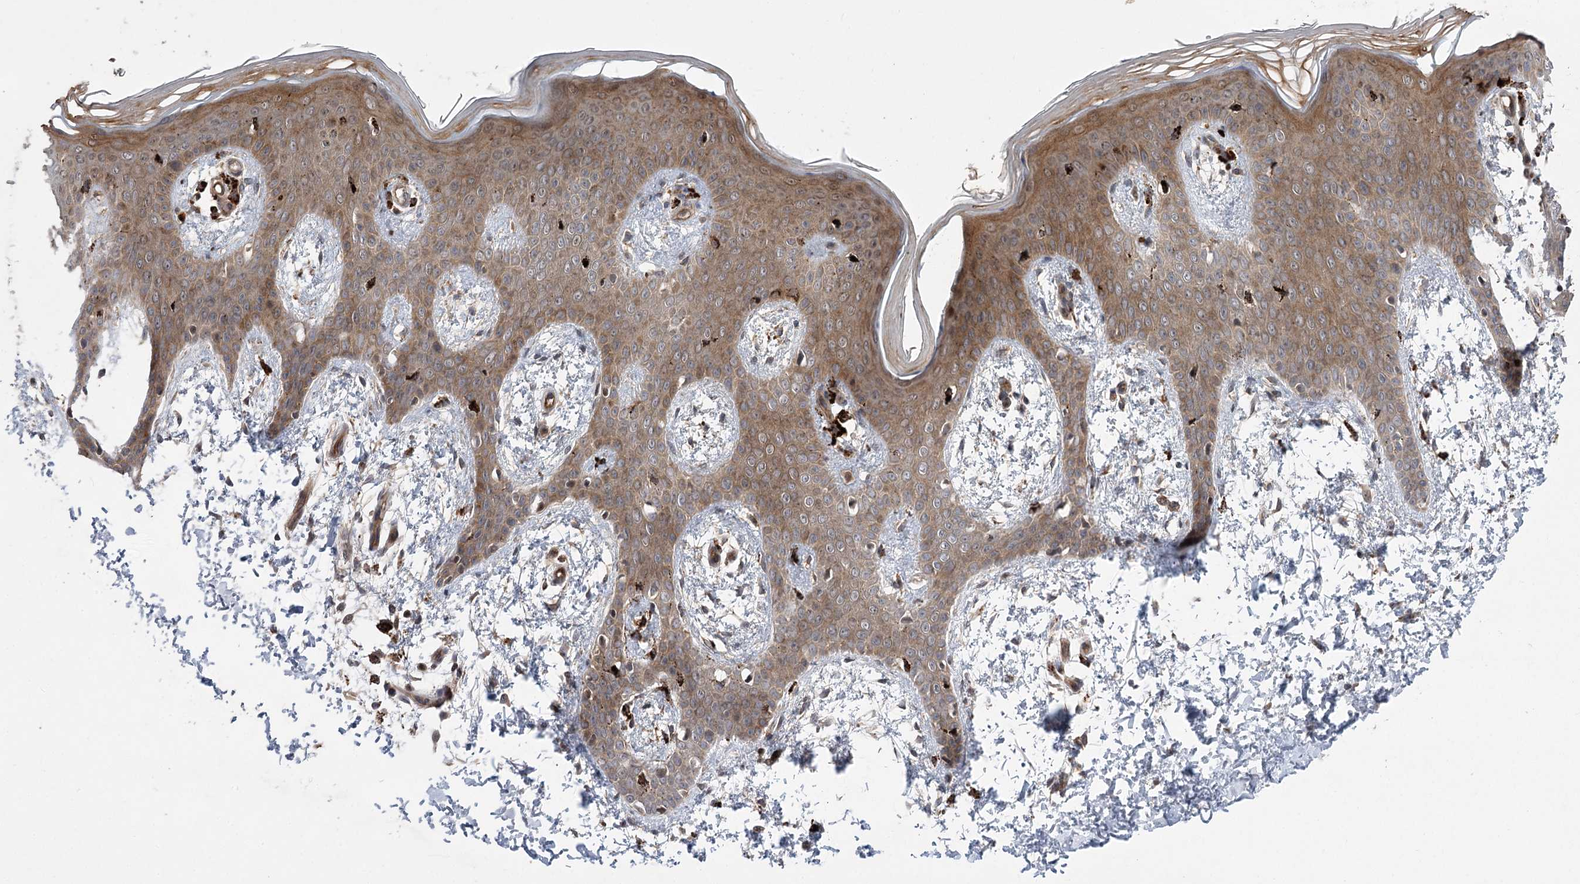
{"staining": {"intensity": "weak", "quantity": ">75%", "location": "cytoplasmic/membranous,nuclear"}, "tissue": "skin", "cell_type": "Fibroblasts", "image_type": "normal", "snomed": [{"axis": "morphology", "description": "Normal tissue, NOS"}, {"axis": "topography", "description": "Skin"}], "caption": "This photomicrograph demonstrates IHC staining of unremarkable human skin, with low weak cytoplasmic/membranous,nuclear expression in about >75% of fibroblasts.", "gene": "METTL24", "patient": {"sex": "male", "age": 36}}